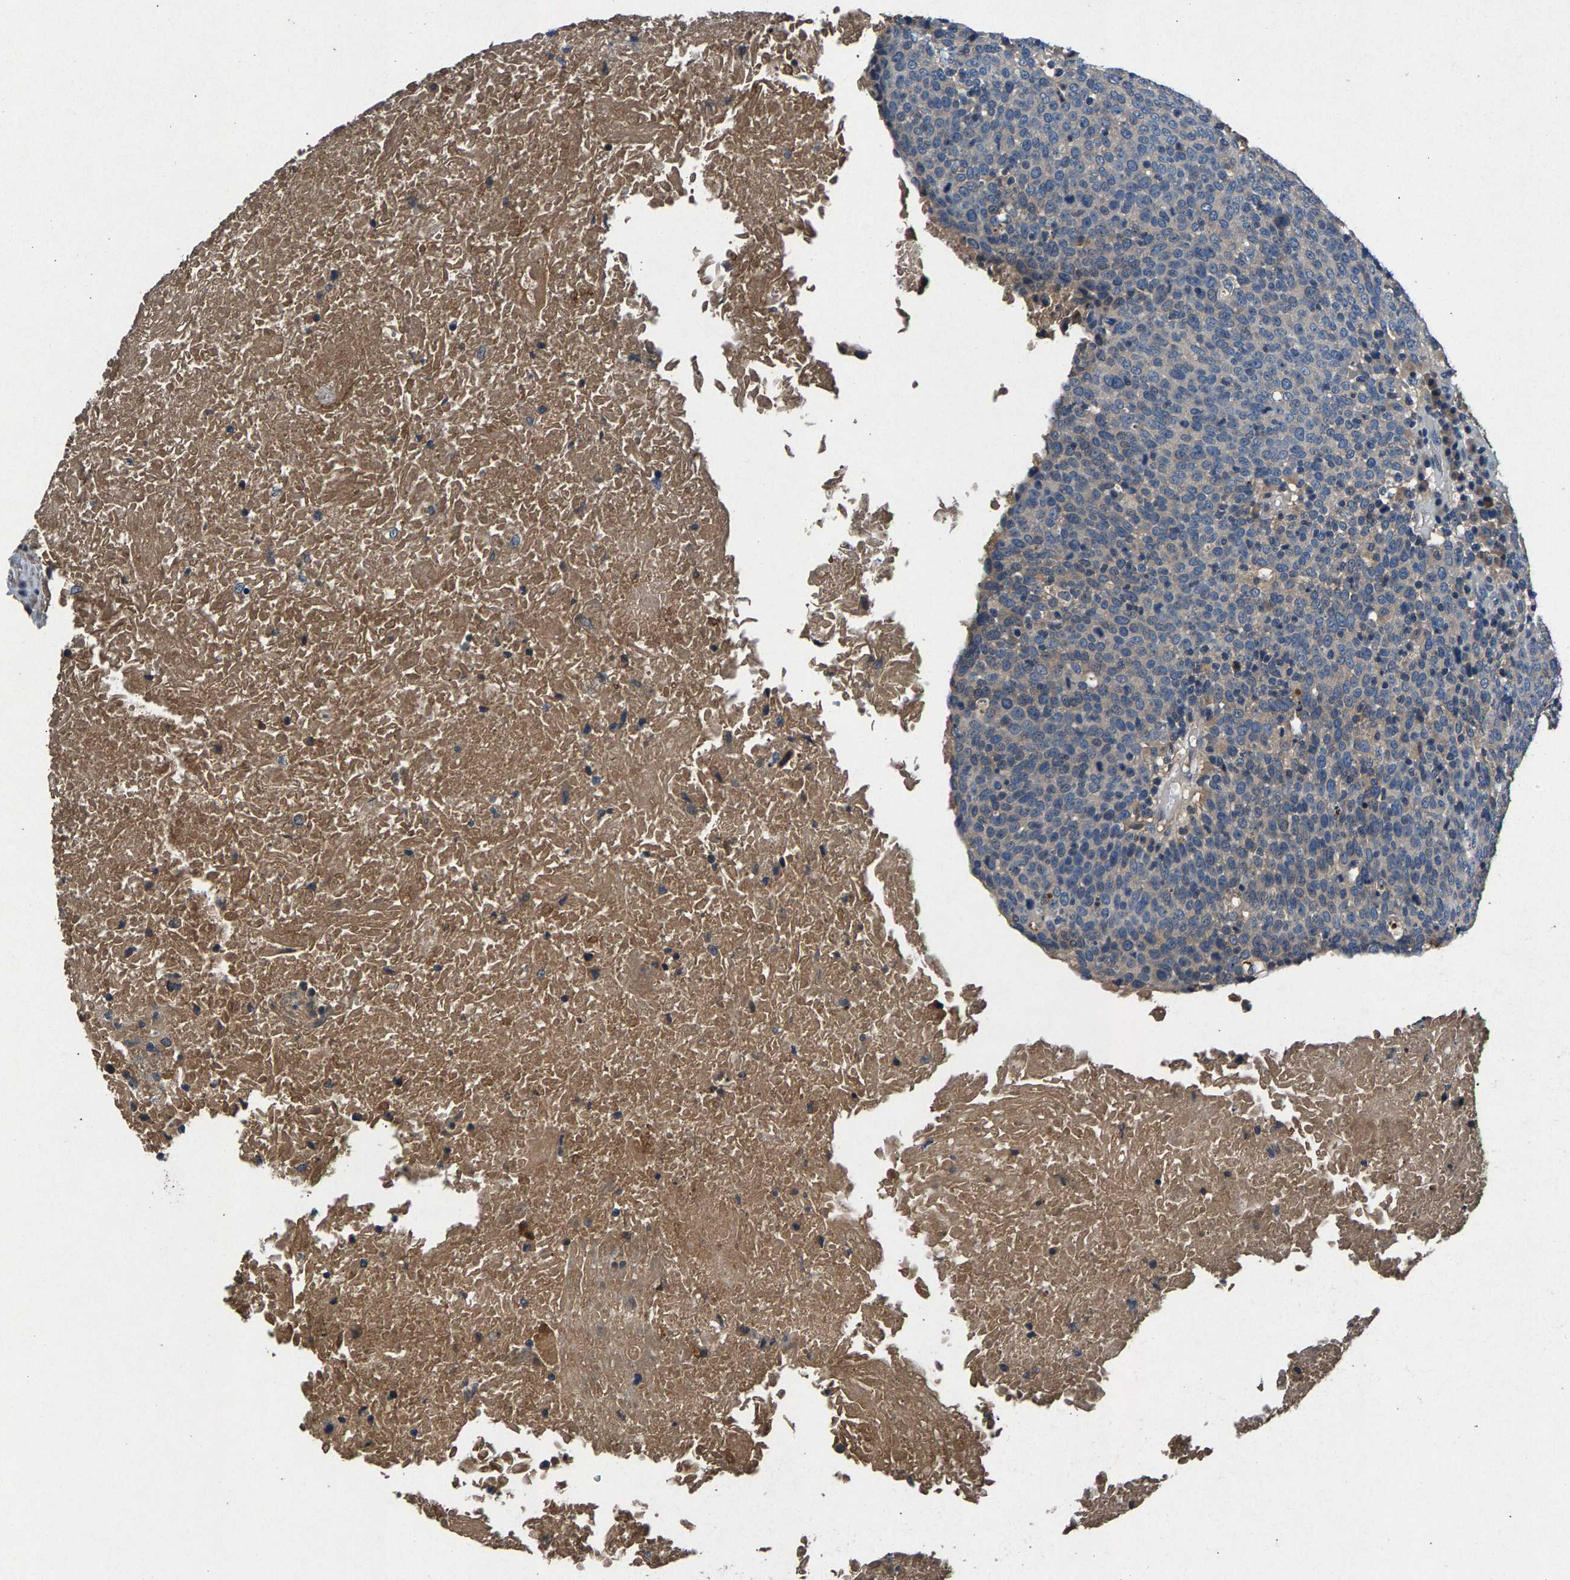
{"staining": {"intensity": "weak", "quantity": "<25%", "location": "cytoplasmic/membranous"}, "tissue": "head and neck cancer", "cell_type": "Tumor cells", "image_type": "cancer", "snomed": [{"axis": "morphology", "description": "Squamous cell carcinoma, NOS"}, {"axis": "morphology", "description": "Squamous cell carcinoma, metastatic, NOS"}, {"axis": "topography", "description": "Lymph node"}, {"axis": "topography", "description": "Head-Neck"}], "caption": "High magnification brightfield microscopy of head and neck cancer stained with DAB (brown) and counterstained with hematoxylin (blue): tumor cells show no significant staining.", "gene": "PRXL2C", "patient": {"sex": "male", "age": 62}}